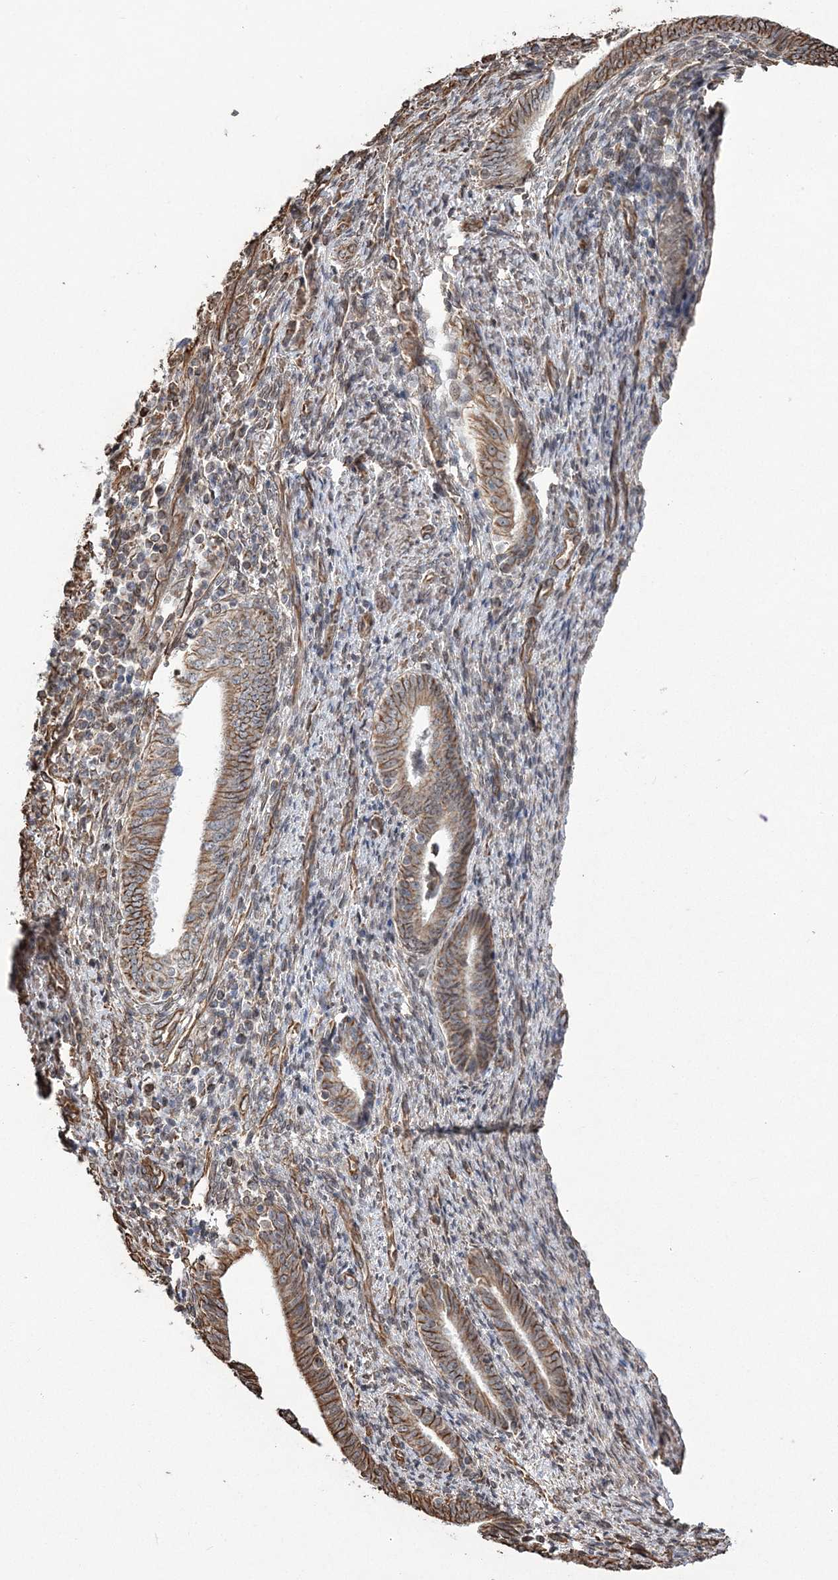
{"staining": {"intensity": "moderate", "quantity": ">75%", "location": "cytoplasmic/membranous"}, "tissue": "endometrial cancer", "cell_type": "Tumor cells", "image_type": "cancer", "snomed": [{"axis": "morphology", "description": "Adenocarcinoma, NOS"}, {"axis": "topography", "description": "Endometrium"}], "caption": "Immunohistochemical staining of endometrial cancer exhibits moderate cytoplasmic/membranous protein positivity in approximately >75% of tumor cells.", "gene": "ATP11B", "patient": {"sex": "female", "age": 51}}